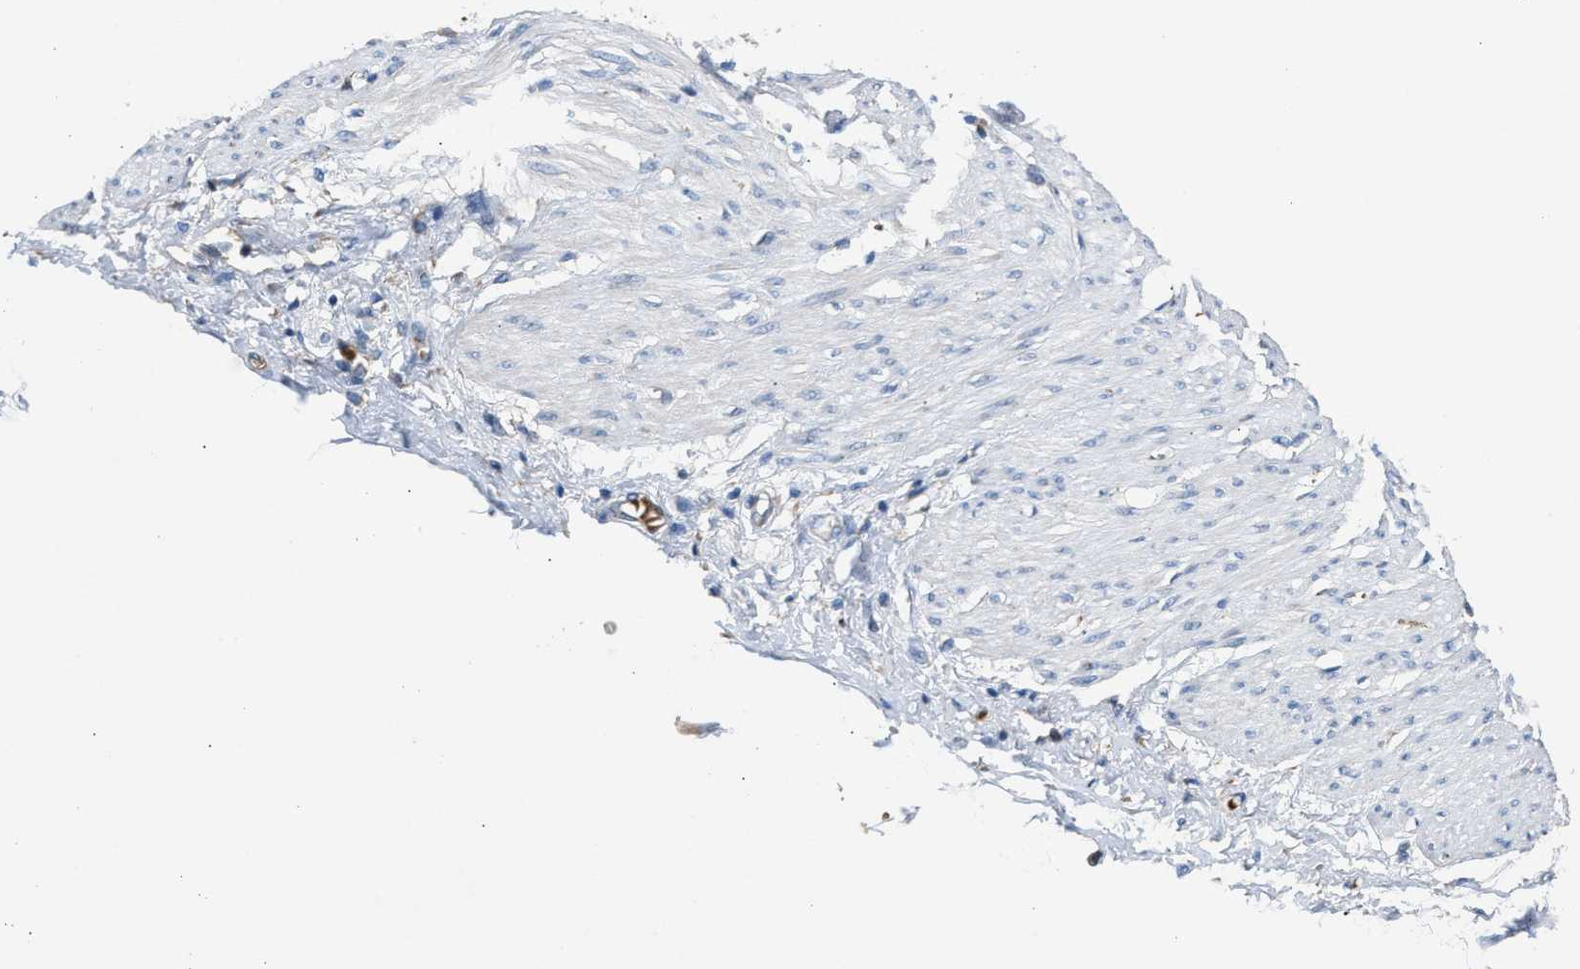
{"staining": {"intensity": "strong", "quantity": ">75%", "location": "cytoplasmic/membranous"}, "tissue": "adipose tissue", "cell_type": "Adipocytes", "image_type": "normal", "snomed": [{"axis": "morphology", "description": "Normal tissue, NOS"}, {"axis": "morphology", "description": "Adenocarcinoma, NOS"}, {"axis": "topography", "description": "Colon"}, {"axis": "topography", "description": "Peripheral nerve tissue"}], "caption": "The micrograph displays staining of unremarkable adipose tissue, revealing strong cytoplasmic/membranous protein expression (brown color) within adipocytes. The staining is performed using DAB brown chromogen to label protein expression. The nuclei are counter-stained blue using hematoxylin.", "gene": "CA3", "patient": {"sex": "male", "age": 14}}